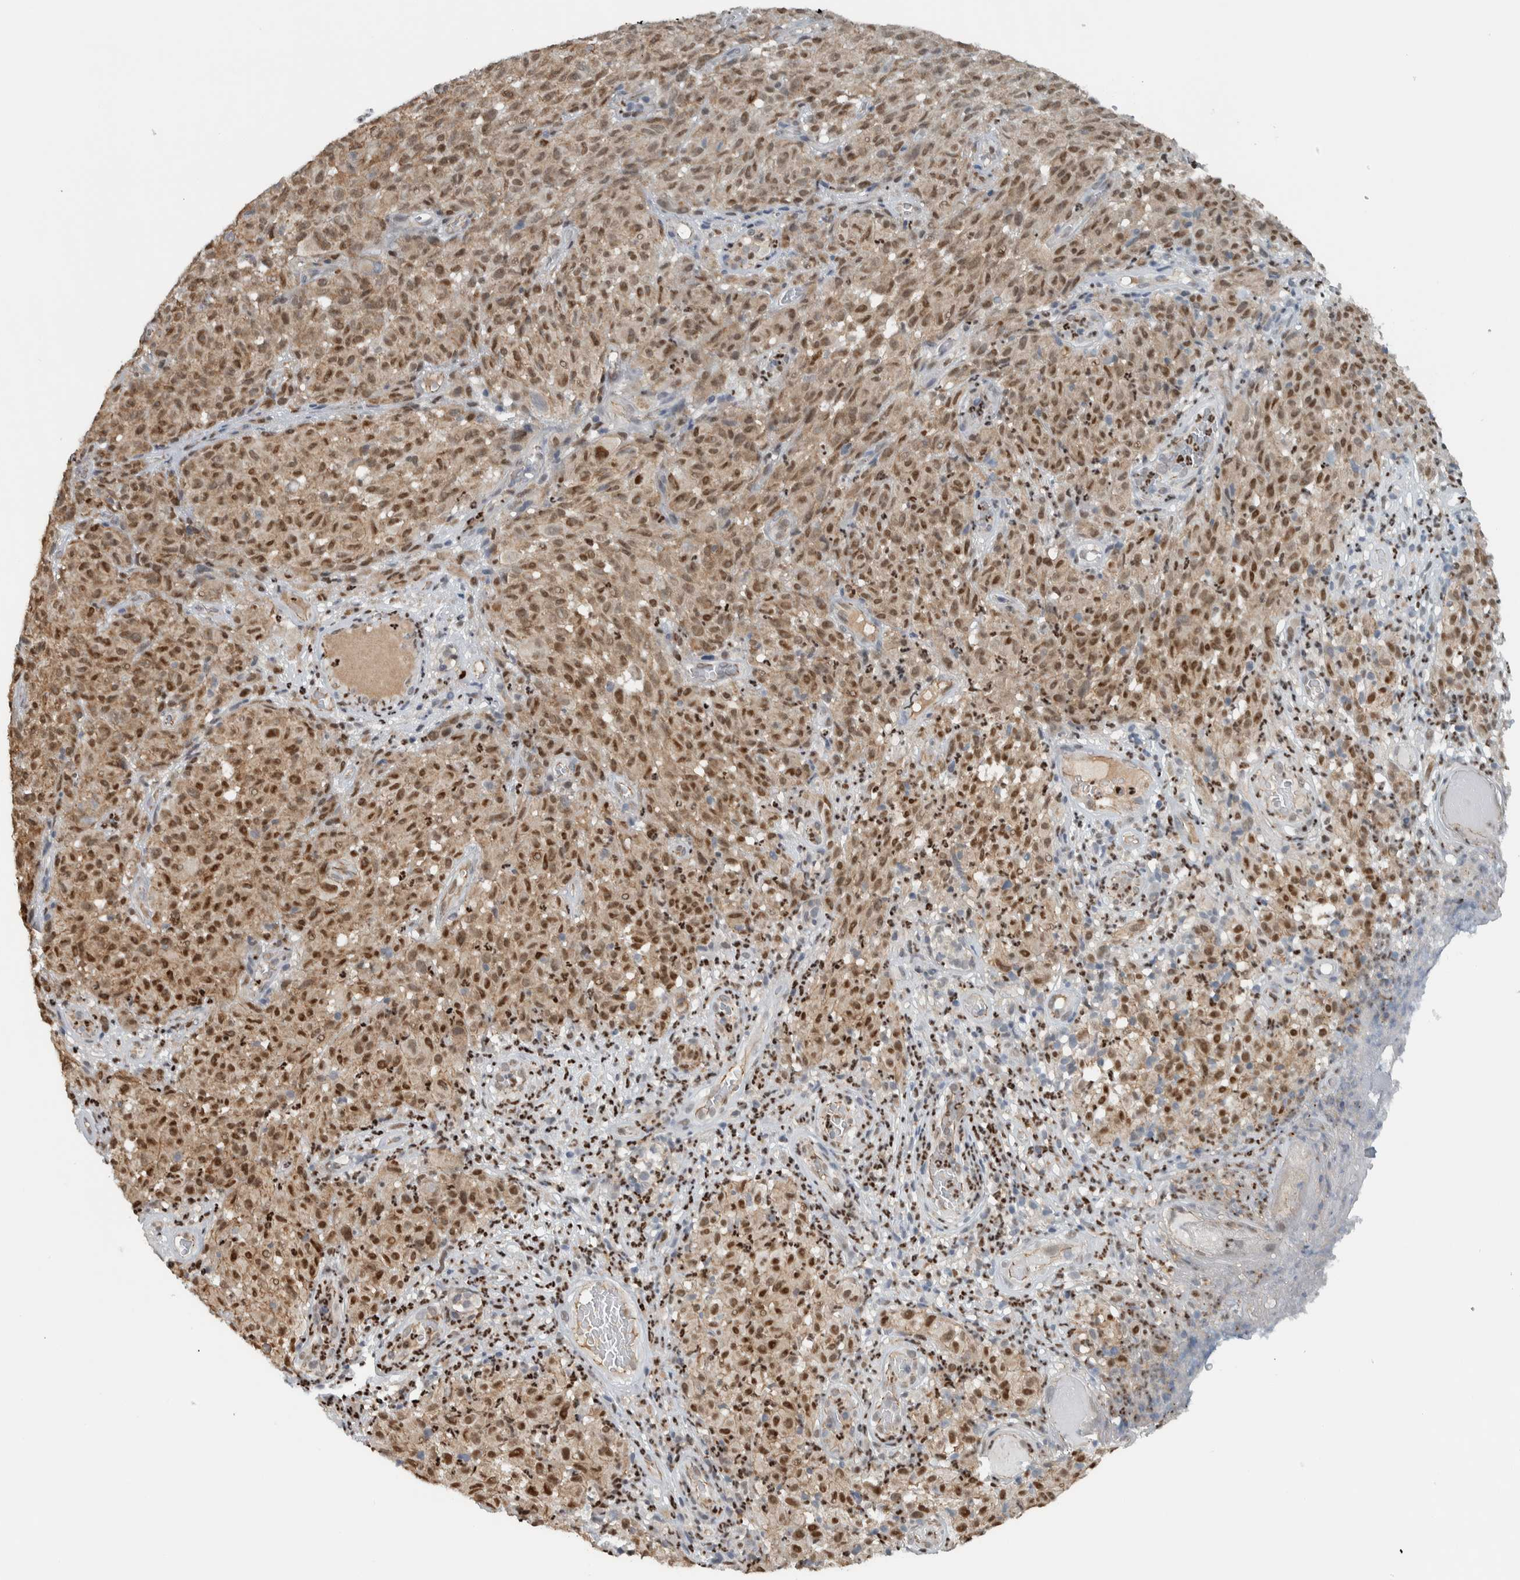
{"staining": {"intensity": "moderate", "quantity": ">75%", "location": "cytoplasmic/membranous,nuclear"}, "tissue": "melanoma", "cell_type": "Tumor cells", "image_type": "cancer", "snomed": [{"axis": "morphology", "description": "Malignant melanoma, NOS"}, {"axis": "topography", "description": "Skin"}], "caption": "Malignant melanoma stained with immunohistochemistry (IHC) shows moderate cytoplasmic/membranous and nuclear staining in about >75% of tumor cells.", "gene": "ADPRM", "patient": {"sex": "female", "age": 82}}